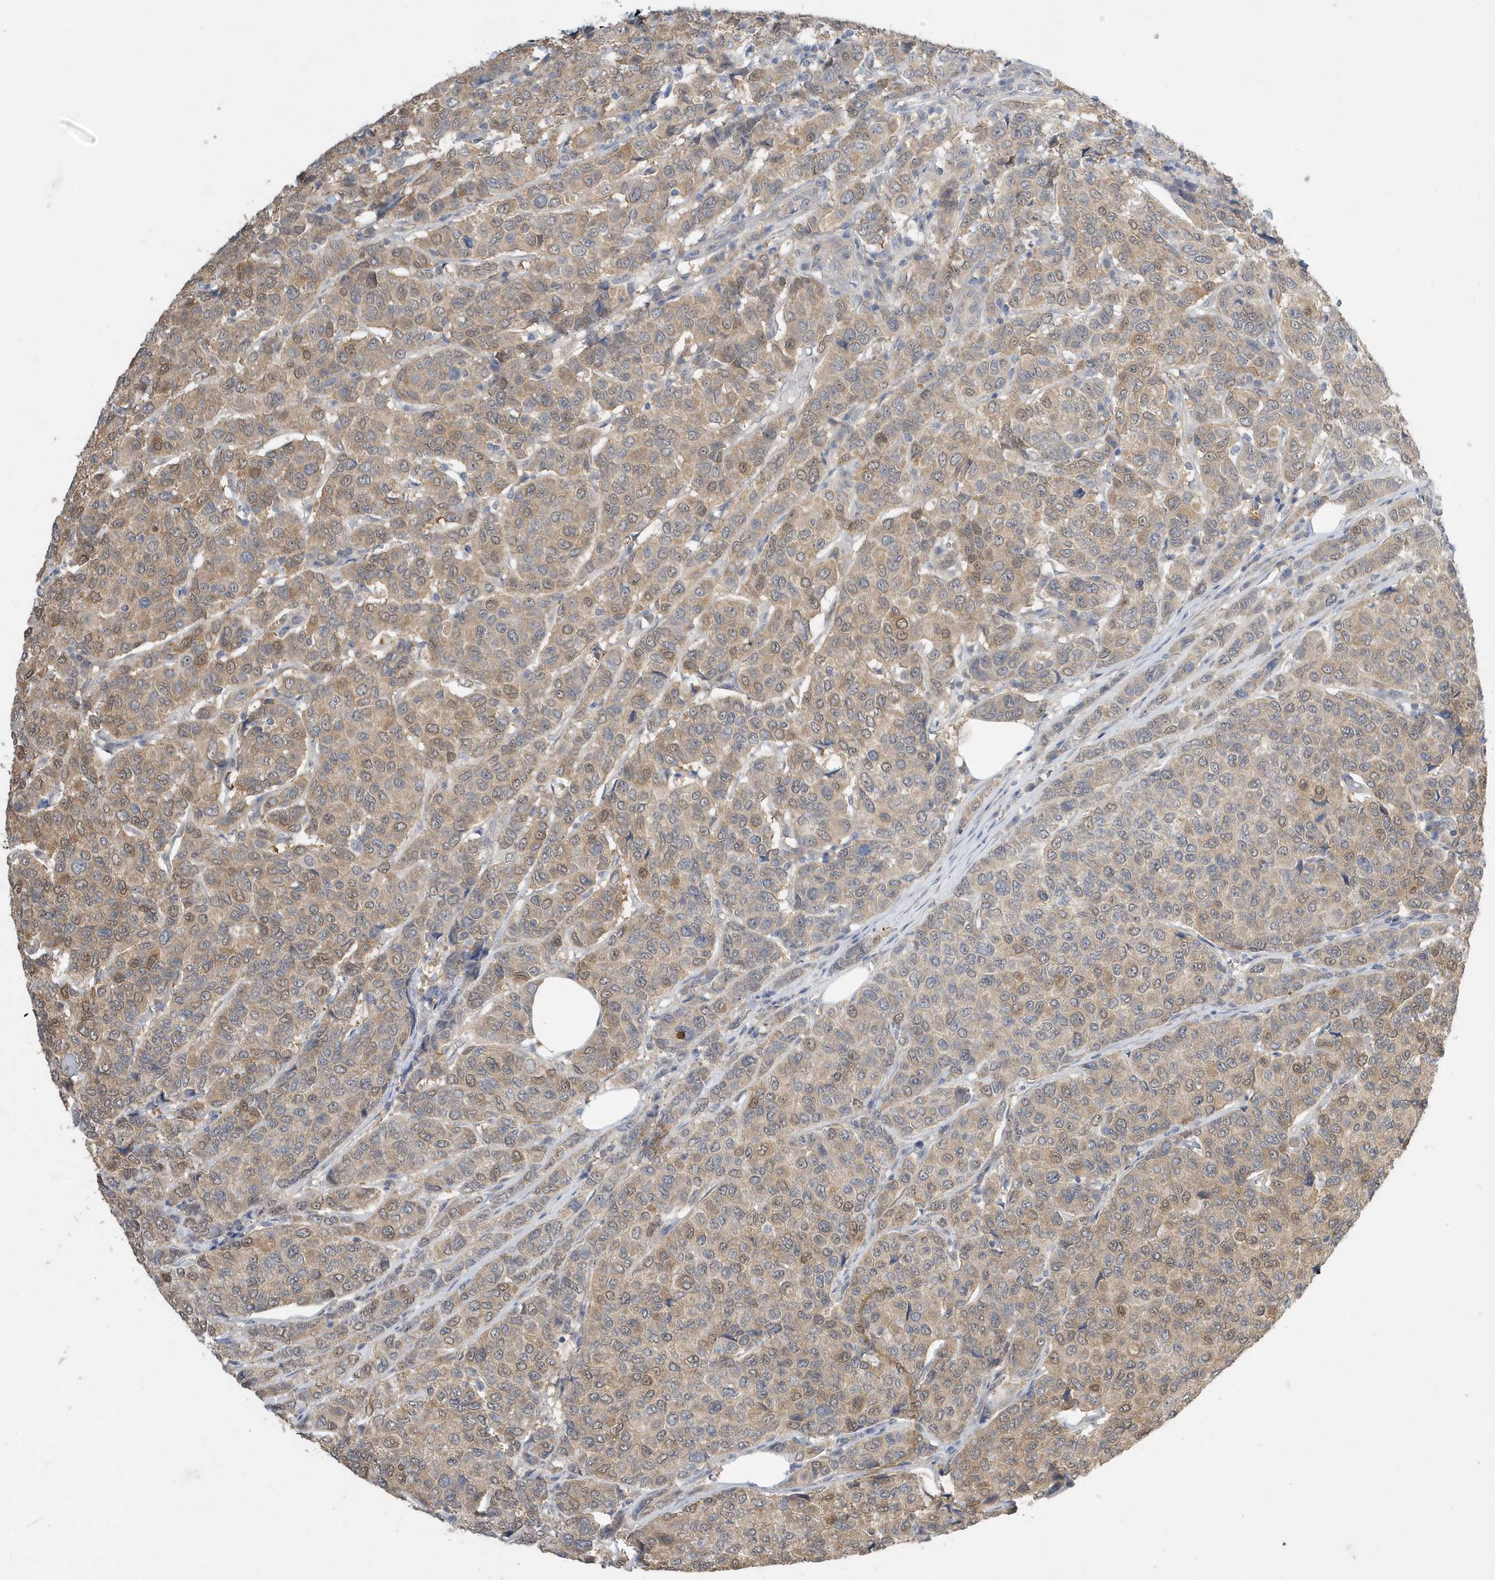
{"staining": {"intensity": "weak", "quantity": ">75%", "location": "cytoplasmic/membranous,nuclear"}, "tissue": "breast cancer", "cell_type": "Tumor cells", "image_type": "cancer", "snomed": [{"axis": "morphology", "description": "Duct carcinoma"}, {"axis": "topography", "description": "Breast"}], "caption": "Invasive ductal carcinoma (breast) tissue demonstrates weak cytoplasmic/membranous and nuclear positivity in about >75% of tumor cells", "gene": "AKR7A2", "patient": {"sex": "female", "age": 55}}